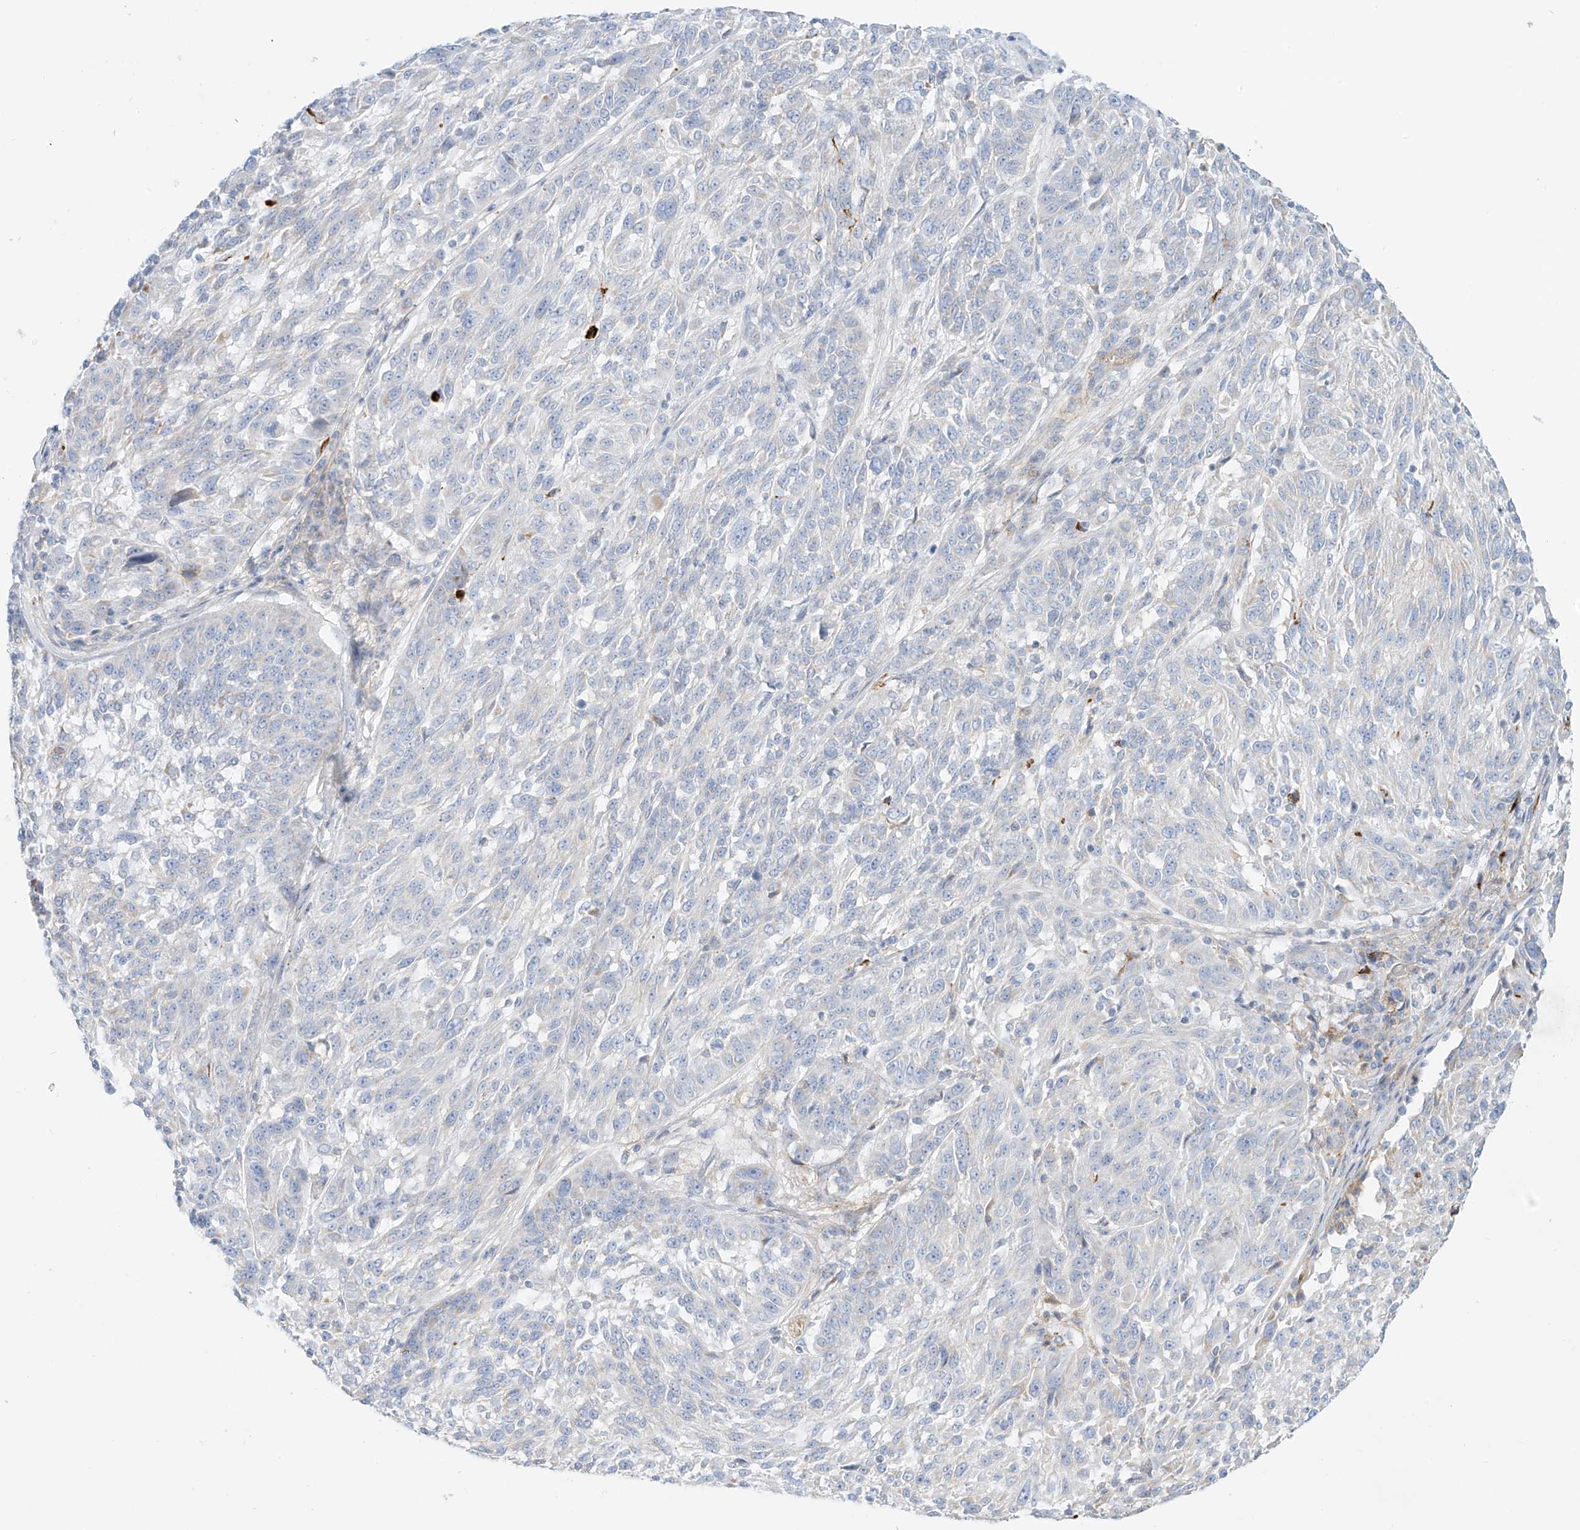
{"staining": {"intensity": "negative", "quantity": "none", "location": "none"}, "tissue": "melanoma", "cell_type": "Tumor cells", "image_type": "cancer", "snomed": [{"axis": "morphology", "description": "Malignant melanoma, NOS"}, {"axis": "topography", "description": "Skin"}], "caption": "Melanoma stained for a protein using immunohistochemistry (IHC) shows no expression tumor cells.", "gene": "OCSTAMP", "patient": {"sex": "male", "age": 53}}